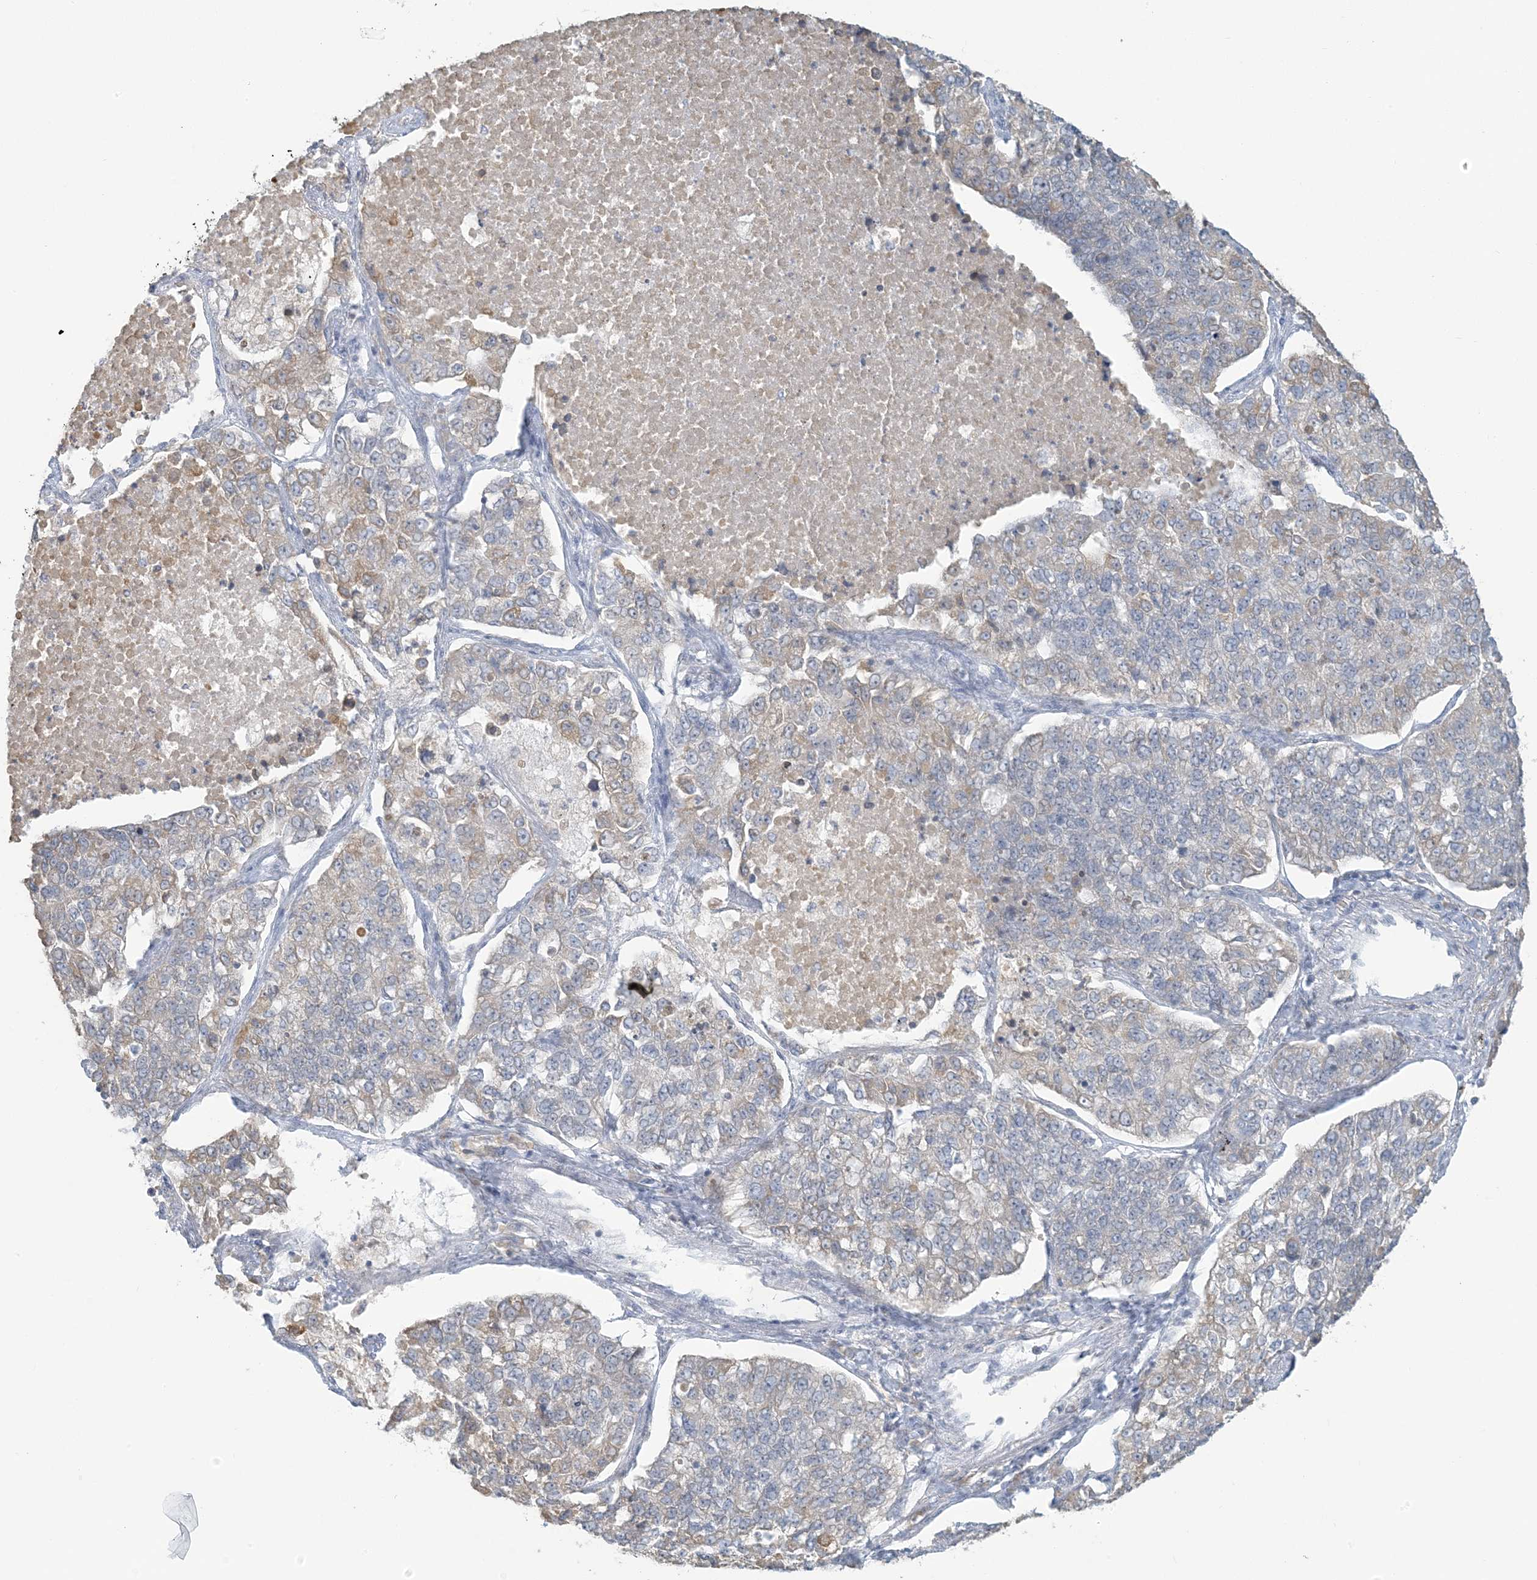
{"staining": {"intensity": "weak", "quantity": "<25%", "location": "cytoplasmic/membranous"}, "tissue": "lung cancer", "cell_type": "Tumor cells", "image_type": "cancer", "snomed": [{"axis": "morphology", "description": "Adenocarcinoma, NOS"}, {"axis": "topography", "description": "Lung"}], "caption": "Immunohistochemistry (IHC) of human adenocarcinoma (lung) shows no expression in tumor cells.", "gene": "EEFSEC", "patient": {"sex": "male", "age": 49}}